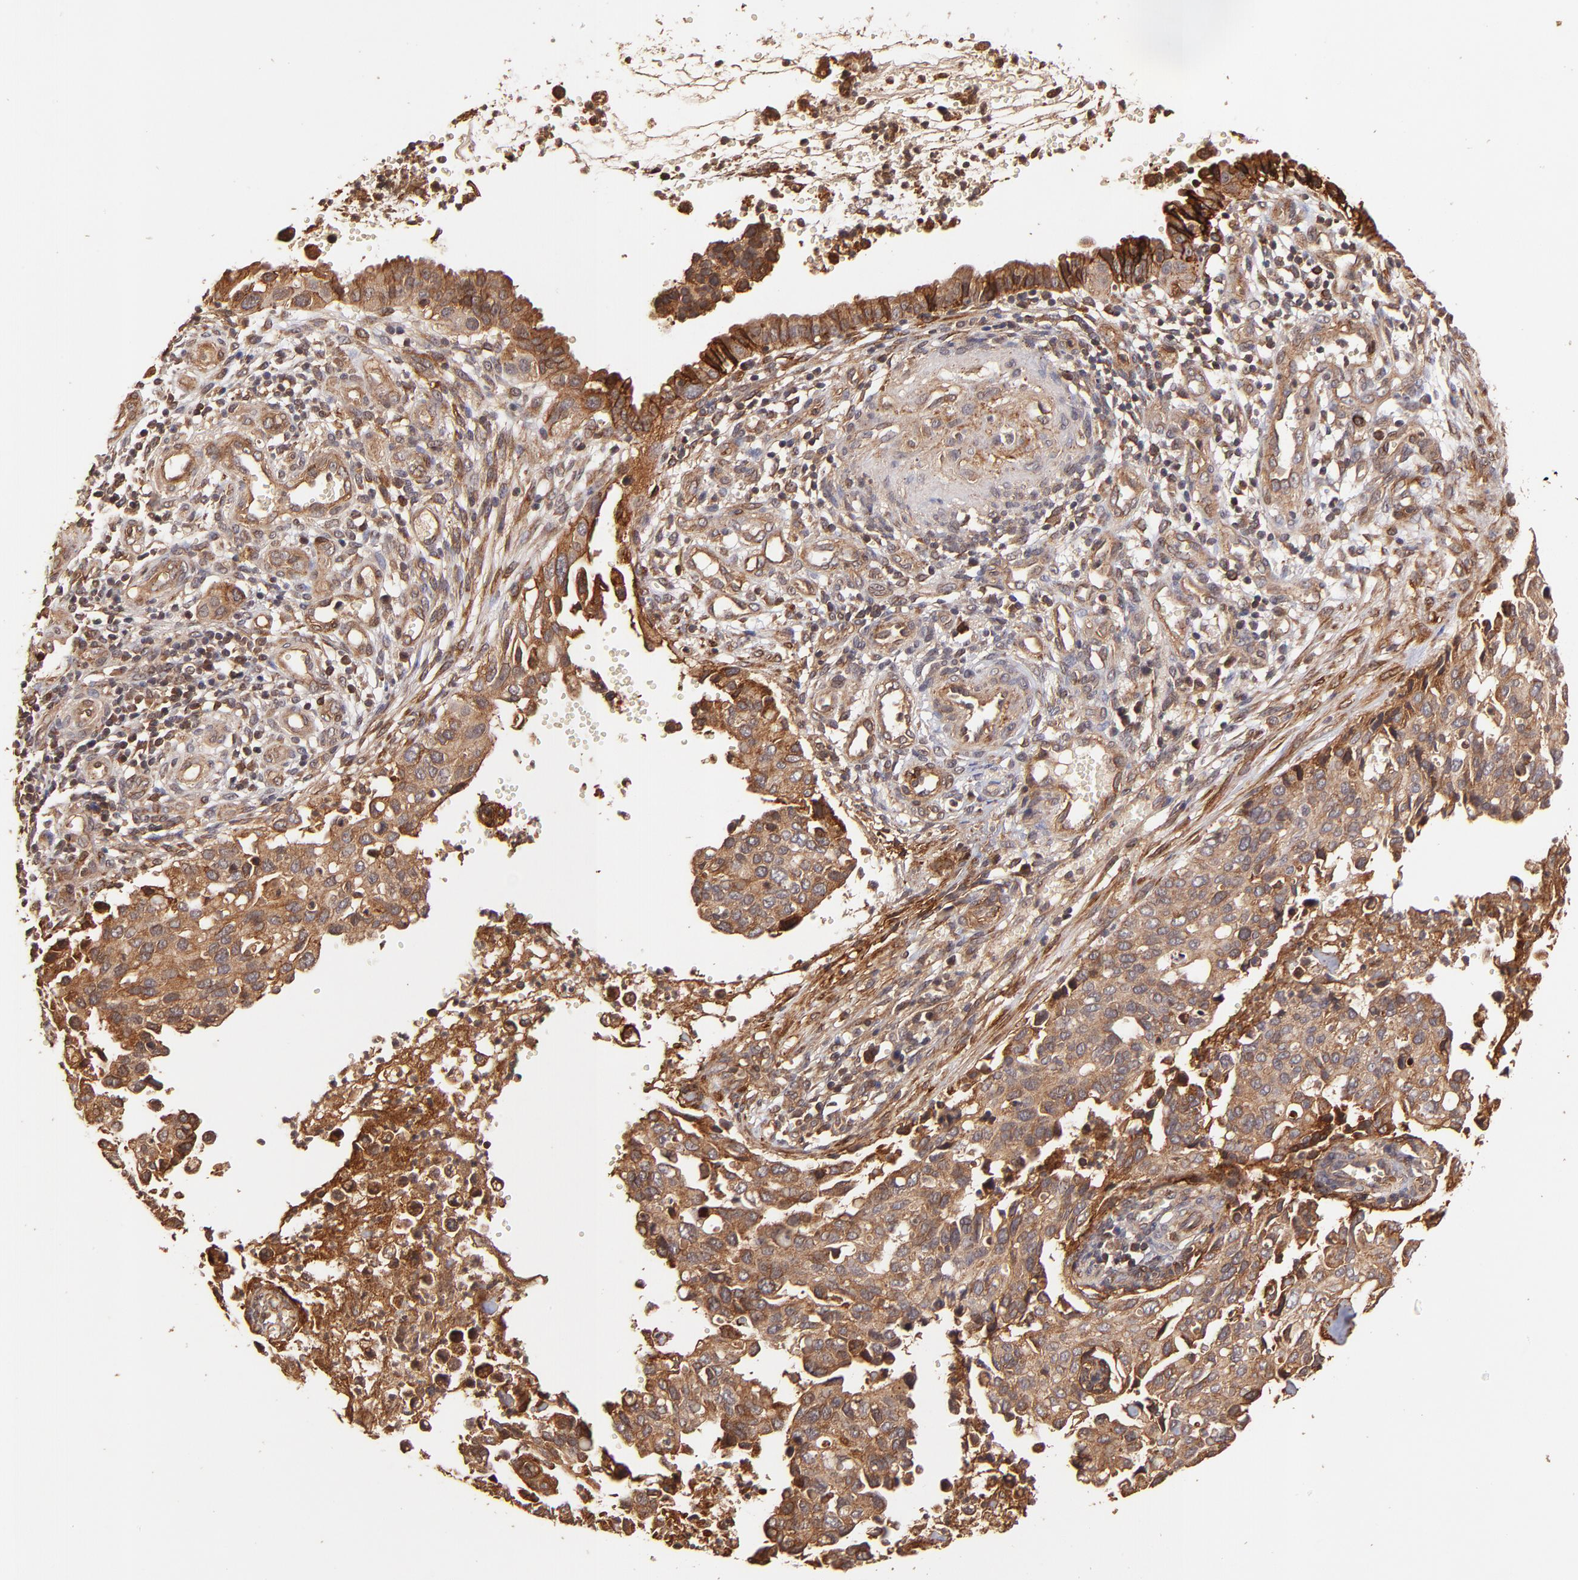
{"staining": {"intensity": "moderate", "quantity": ">75%", "location": "cytoplasmic/membranous"}, "tissue": "cervical cancer", "cell_type": "Tumor cells", "image_type": "cancer", "snomed": [{"axis": "morphology", "description": "Normal tissue, NOS"}, {"axis": "morphology", "description": "Squamous cell carcinoma, NOS"}, {"axis": "topography", "description": "Cervix"}], "caption": "A histopathology image showing moderate cytoplasmic/membranous staining in about >75% of tumor cells in cervical cancer (squamous cell carcinoma), as visualized by brown immunohistochemical staining.", "gene": "ITGB1", "patient": {"sex": "female", "age": 45}}